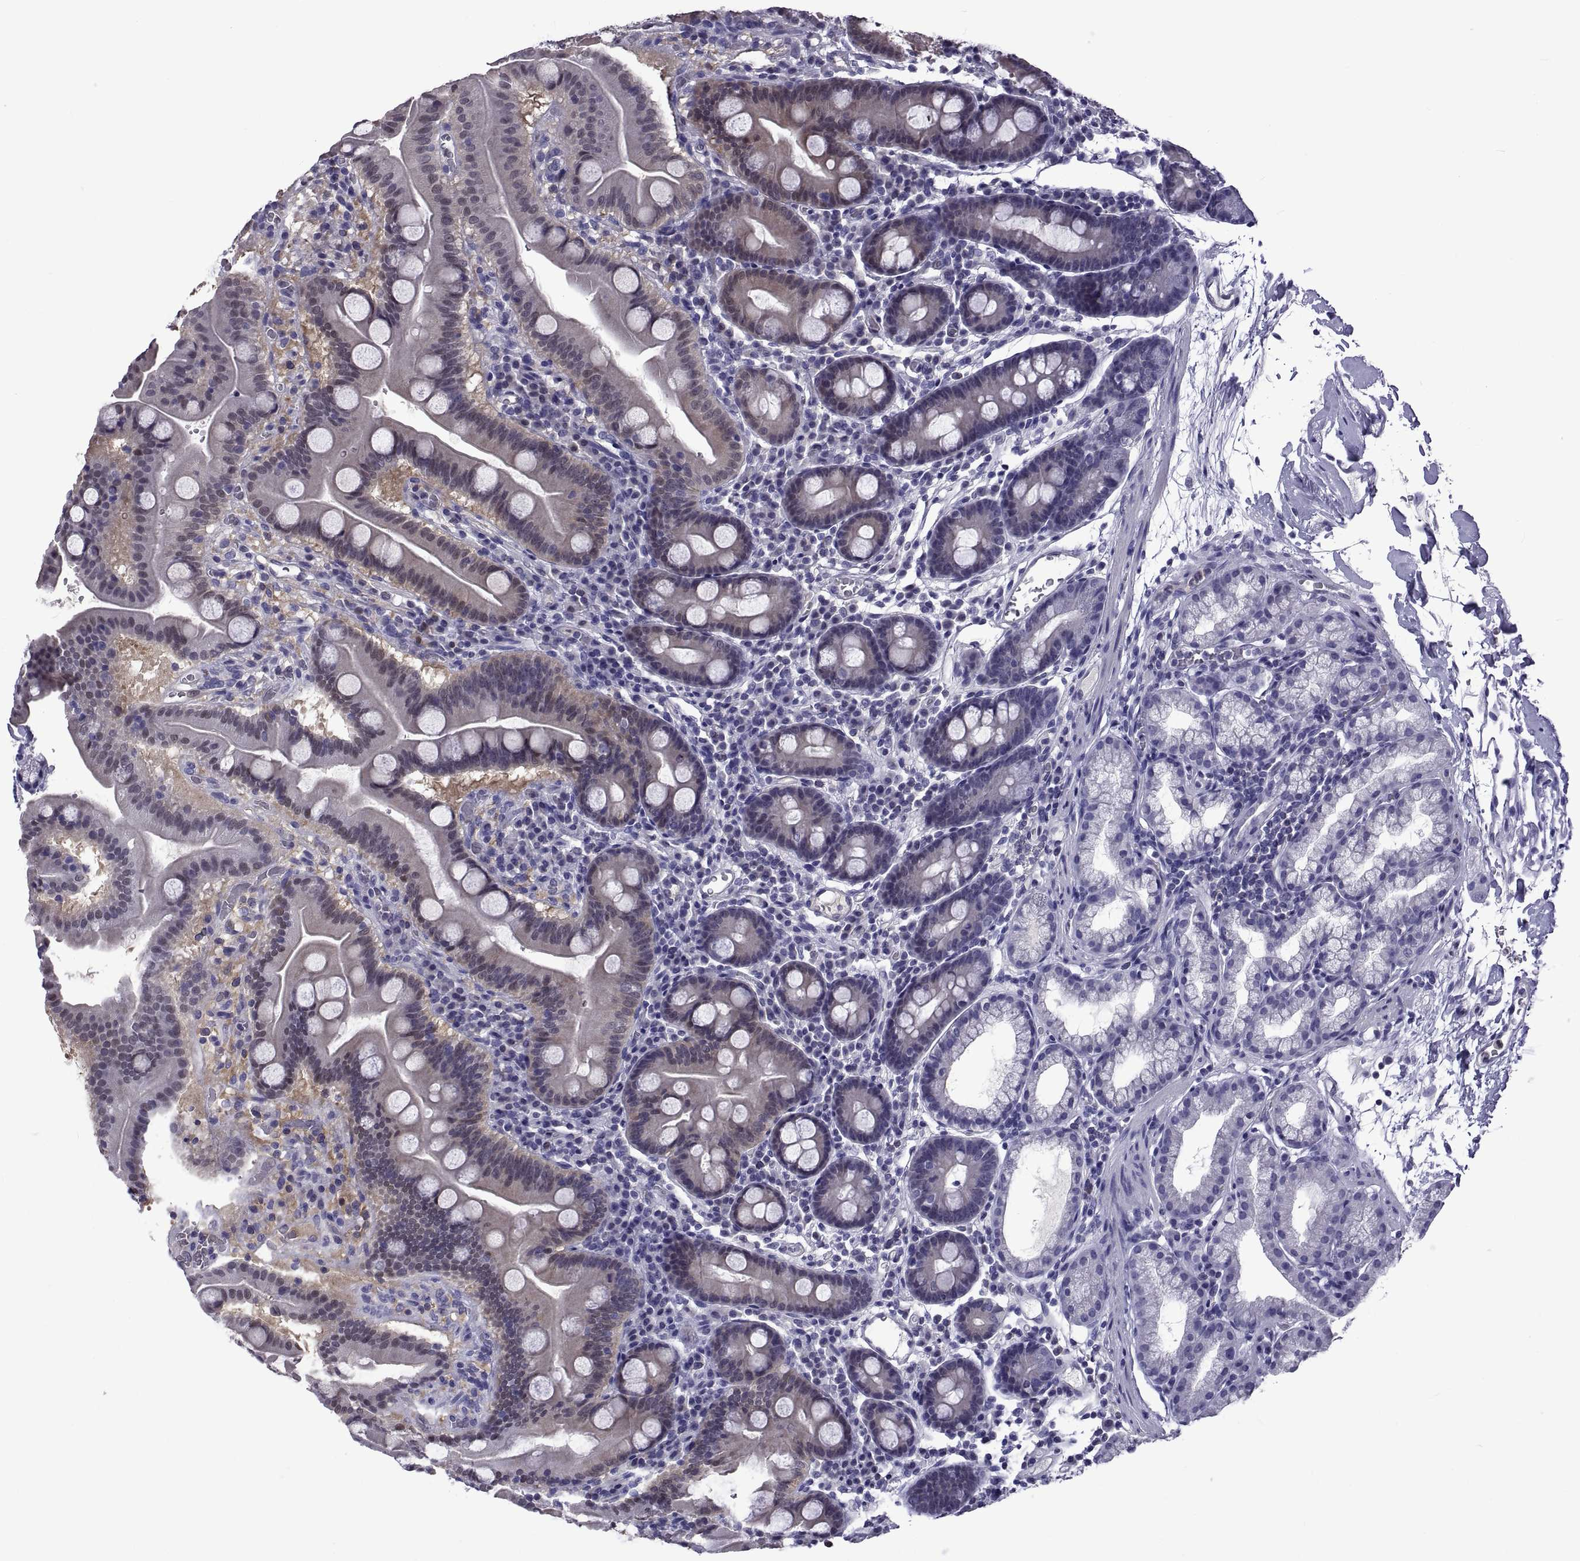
{"staining": {"intensity": "negative", "quantity": "none", "location": "none"}, "tissue": "duodenum", "cell_type": "Glandular cells", "image_type": "normal", "snomed": [{"axis": "morphology", "description": "Normal tissue, NOS"}, {"axis": "topography", "description": "Duodenum"}], "caption": "Protein analysis of benign duodenum demonstrates no significant expression in glandular cells.", "gene": "LCN9", "patient": {"sex": "male", "age": 59}}